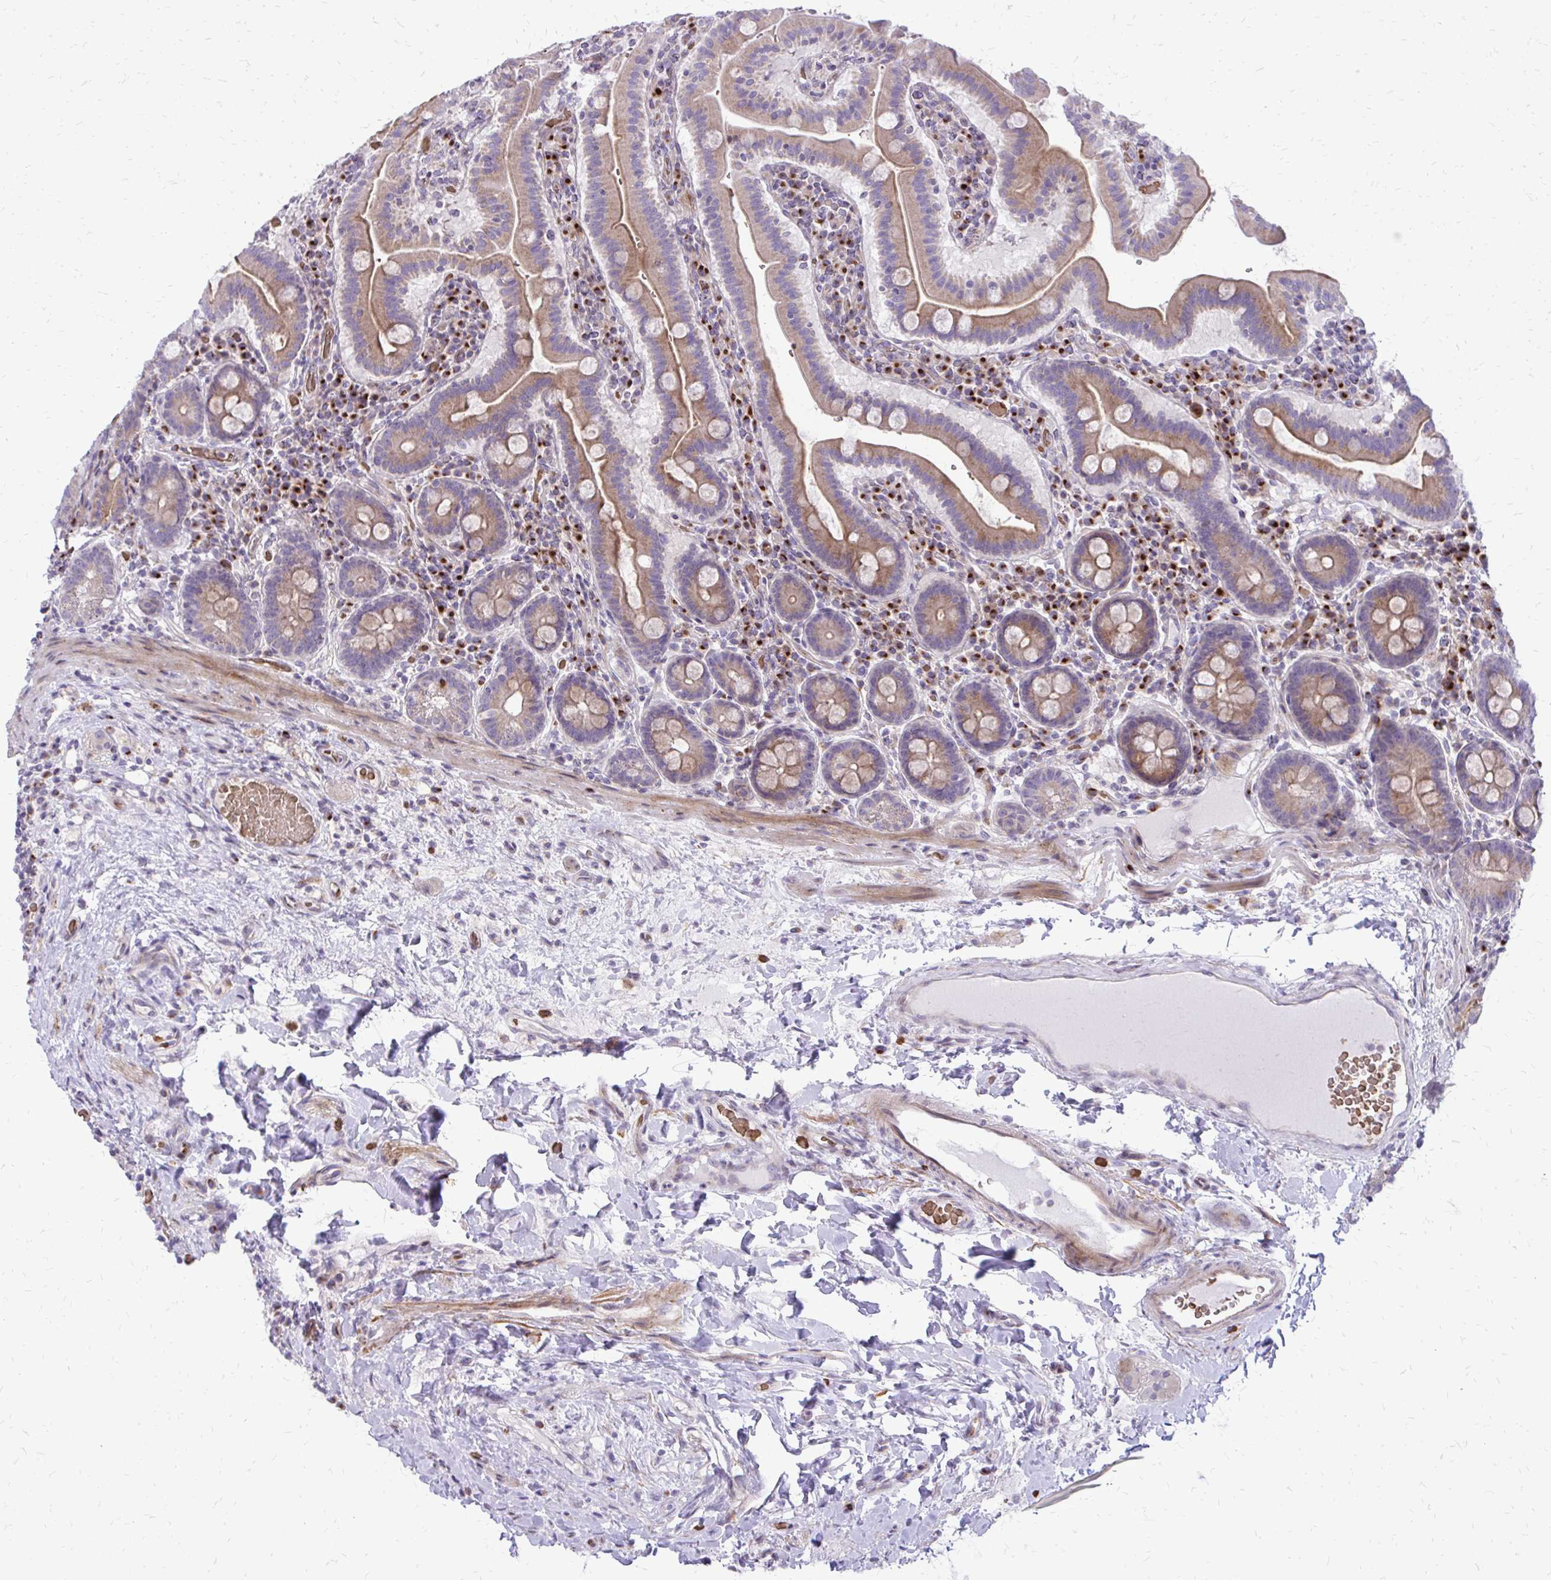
{"staining": {"intensity": "moderate", "quantity": ">75%", "location": "cytoplasmic/membranous"}, "tissue": "small intestine", "cell_type": "Glandular cells", "image_type": "normal", "snomed": [{"axis": "morphology", "description": "Normal tissue, NOS"}, {"axis": "topography", "description": "Small intestine"}], "caption": "Unremarkable small intestine exhibits moderate cytoplasmic/membranous staining in about >75% of glandular cells.", "gene": "FUNDC2", "patient": {"sex": "male", "age": 26}}